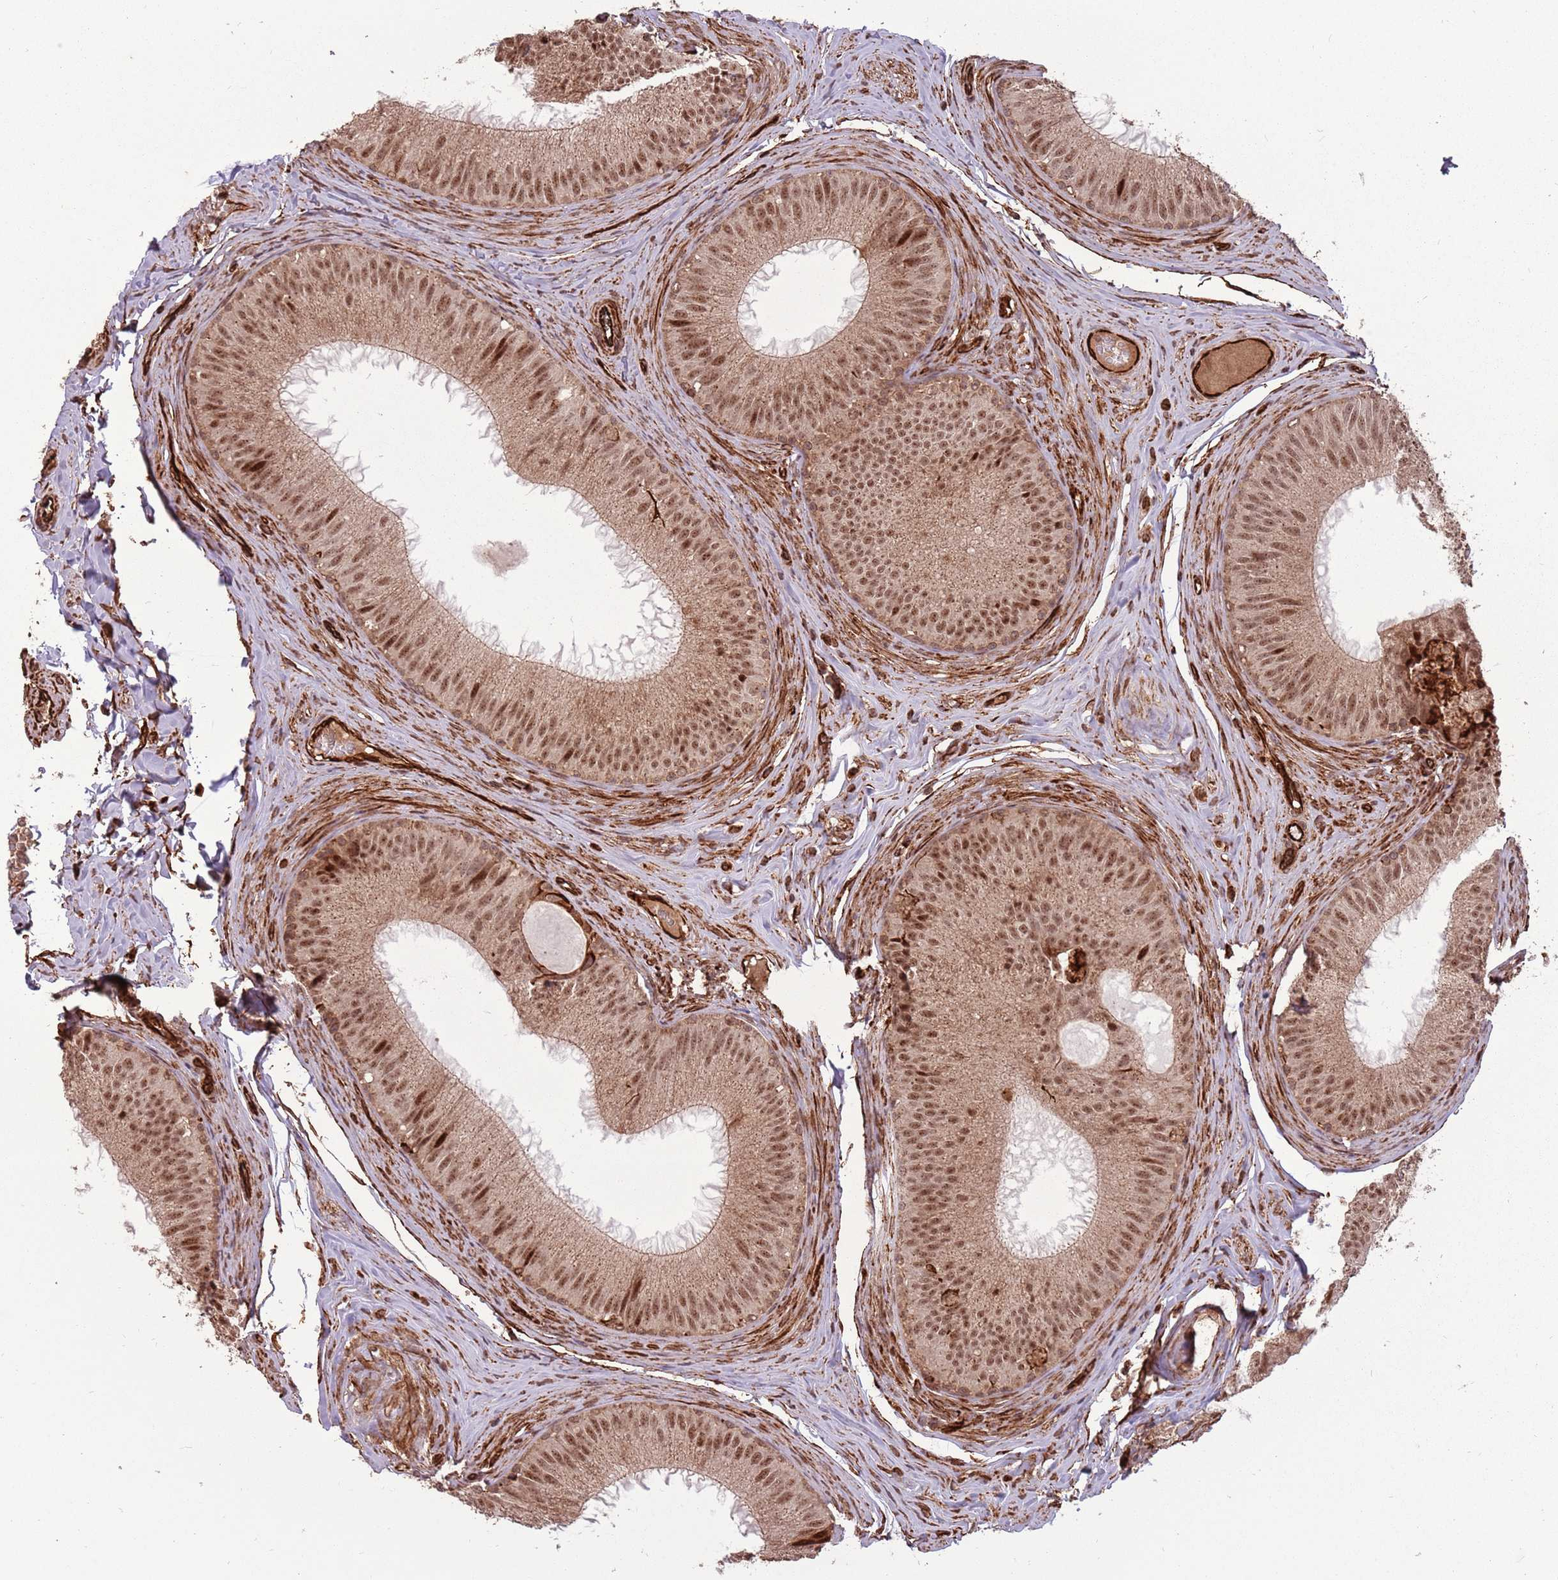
{"staining": {"intensity": "moderate", "quantity": ">75%", "location": "cytoplasmic/membranous,nuclear"}, "tissue": "epididymis", "cell_type": "Glandular cells", "image_type": "normal", "snomed": [{"axis": "morphology", "description": "Normal tissue, NOS"}, {"axis": "topography", "description": "Epididymis"}], "caption": "Protein staining reveals moderate cytoplasmic/membranous,nuclear positivity in about >75% of glandular cells in benign epididymis. (Brightfield microscopy of DAB IHC at high magnification).", "gene": "ADAMTS3", "patient": {"sex": "male", "age": 34}}